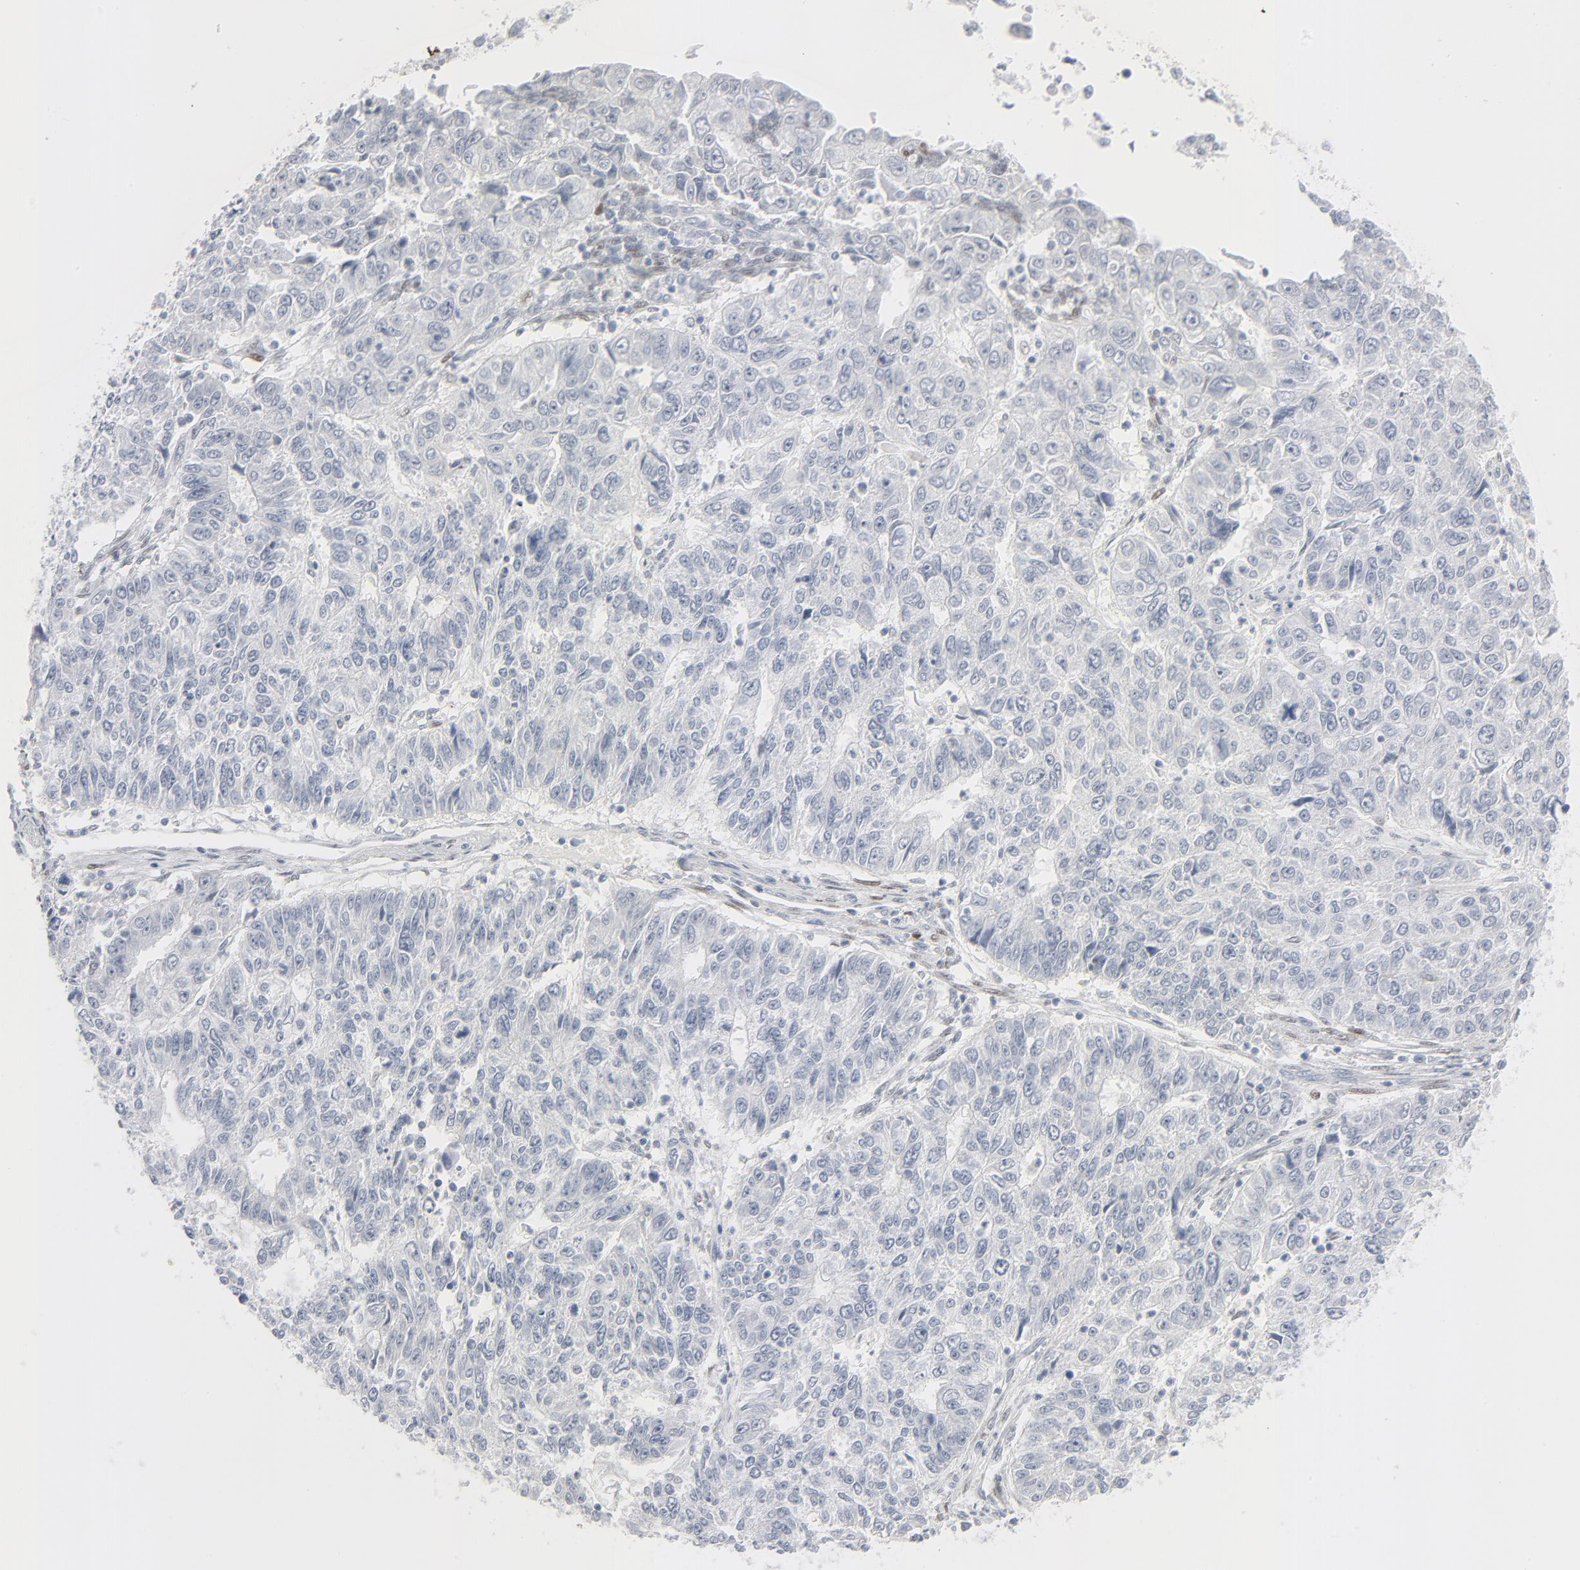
{"staining": {"intensity": "negative", "quantity": "none", "location": "none"}, "tissue": "endometrial cancer", "cell_type": "Tumor cells", "image_type": "cancer", "snomed": [{"axis": "morphology", "description": "Adenocarcinoma, NOS"}, {"axis": "topography", "description": "Endometrium"}], "caption": "Immunohistochemistry histopathology image of neoplastic tissue: human endometrial adenocarcinoma stained with DAB displays no significant protein positivity in tumor cells.", "gene": "MITF", "patient": {"sex": "female", "age": 63}}